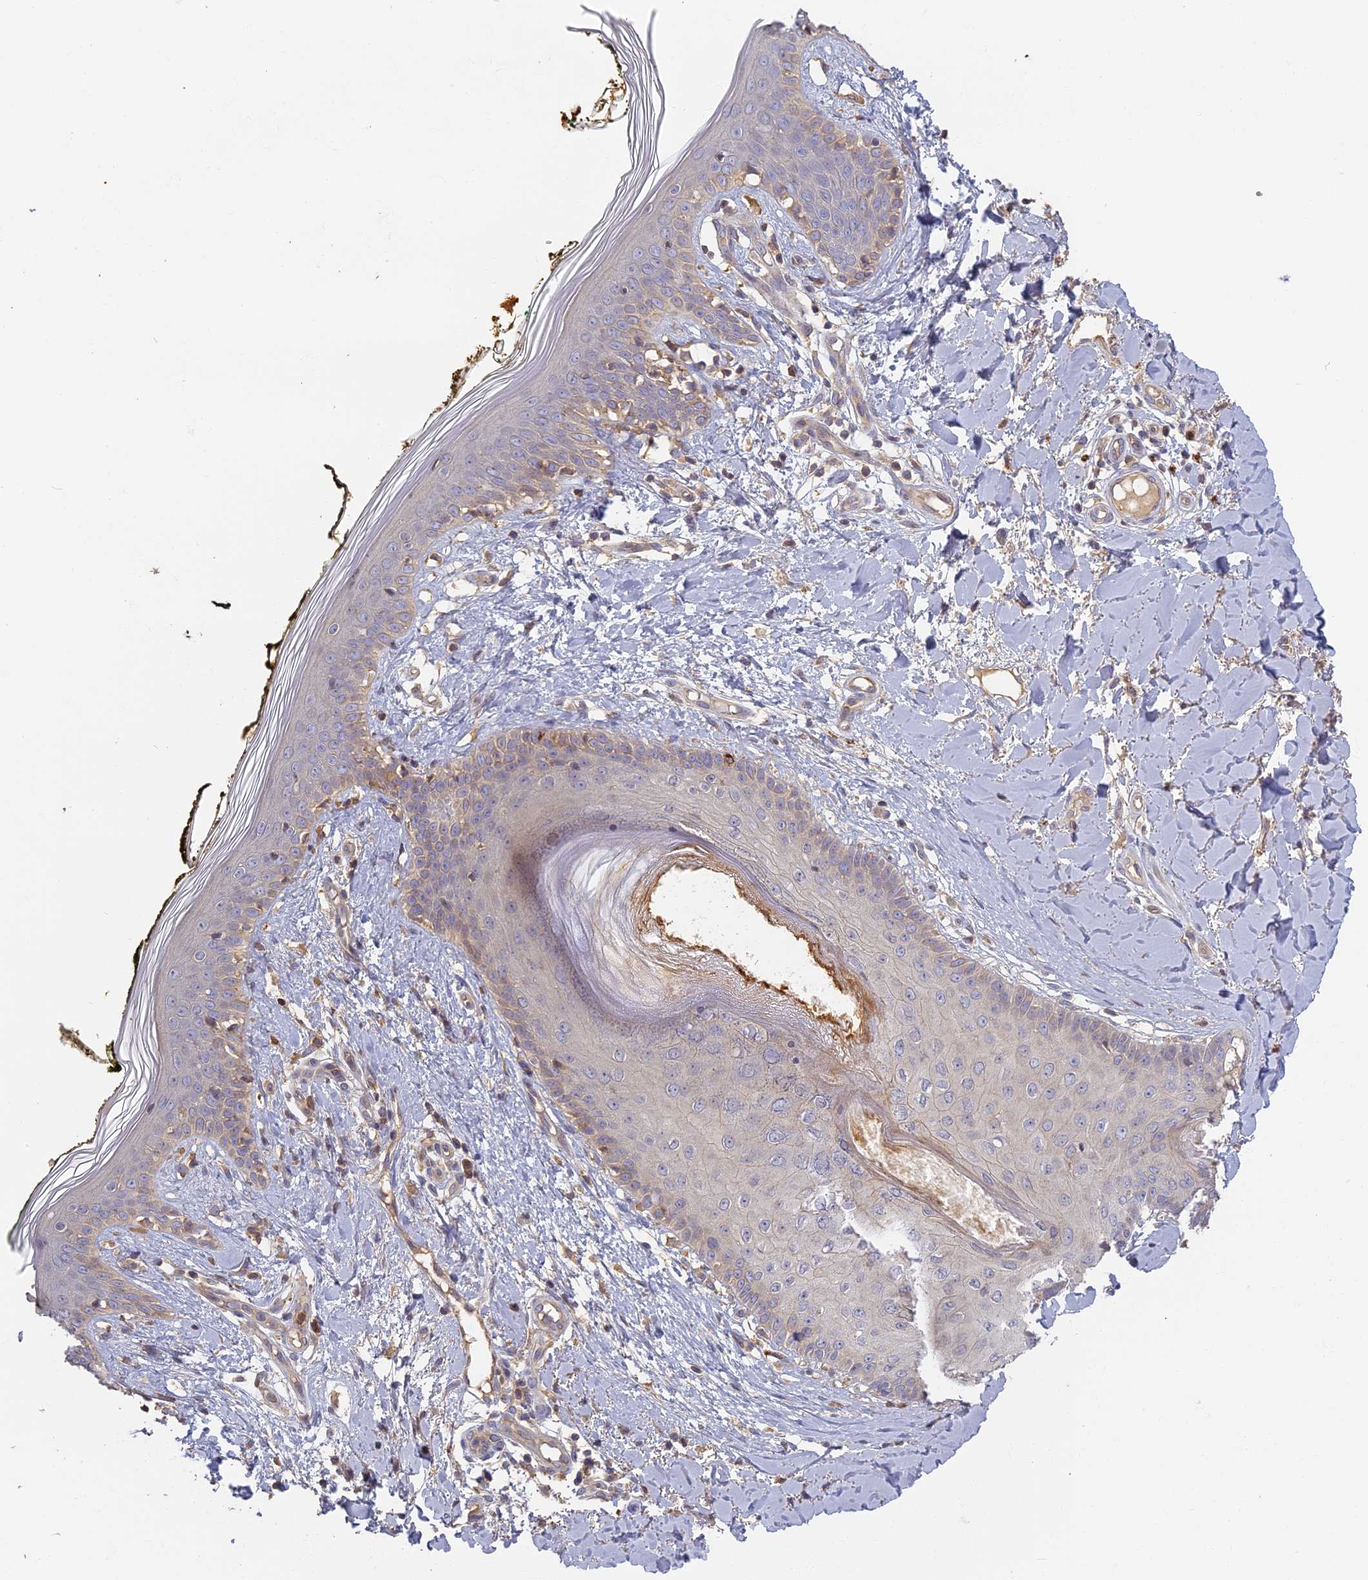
{"staining": {"intensity": "weak", "quantity": ">75%", "location": "cytoplasmic/membranous"}, "tissue": "skin", "cell_type": "Fibroblasts", "image_type": "normal", "snomed": [{"axis": "morphology", "description": "Normal tissue, NOS"}, {"axis": "topography", "description": "Skin"}], "caption": "About >75% of fibroblasts in benign skin exhibit weak cytoplasmic/membranous protein expression as visualized by brown immunohistochemical staining.", "gene": "AP4E1", "patient": {"sex": "female", "age": 34}}